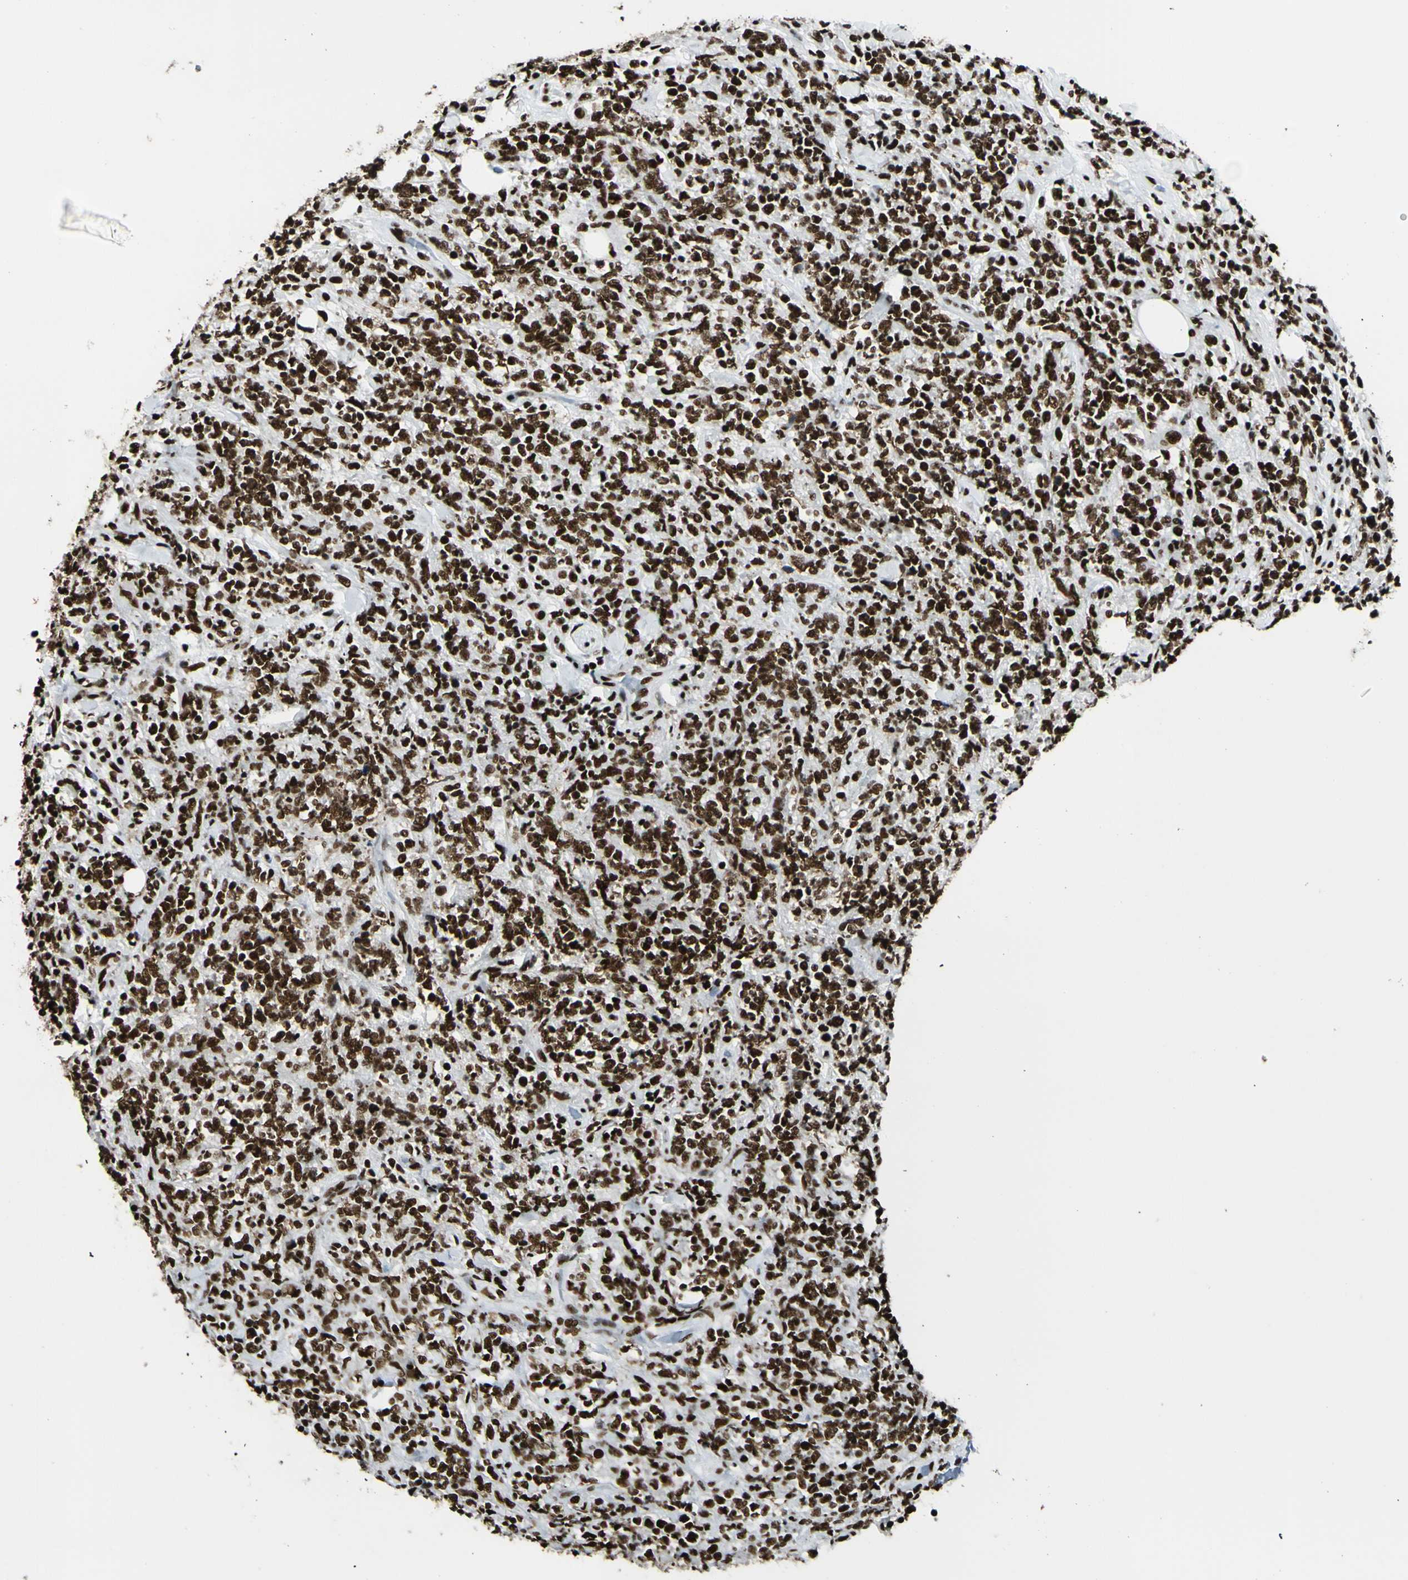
{"staining": {"intensity": "strong", "quantity": ">75%", "location": "nuclear"}, "tissue": "lymphoma", "cell_type": "Tumor cells", "image_type": "cancer", "snomed": [{"axis": "morphology", "description": "Malignant lymphoma, non-Hodgkin's type, High grade"}, {"axis": "topography", "description": "Soft tissue"}], "caption": "This is a histology image of immunohistochemistry staining of lymphoma, which shows strong staining in the nuclear of tumor cells.", "gene": "CCAR1", "patient": {"sex": "male", "age": 18}}